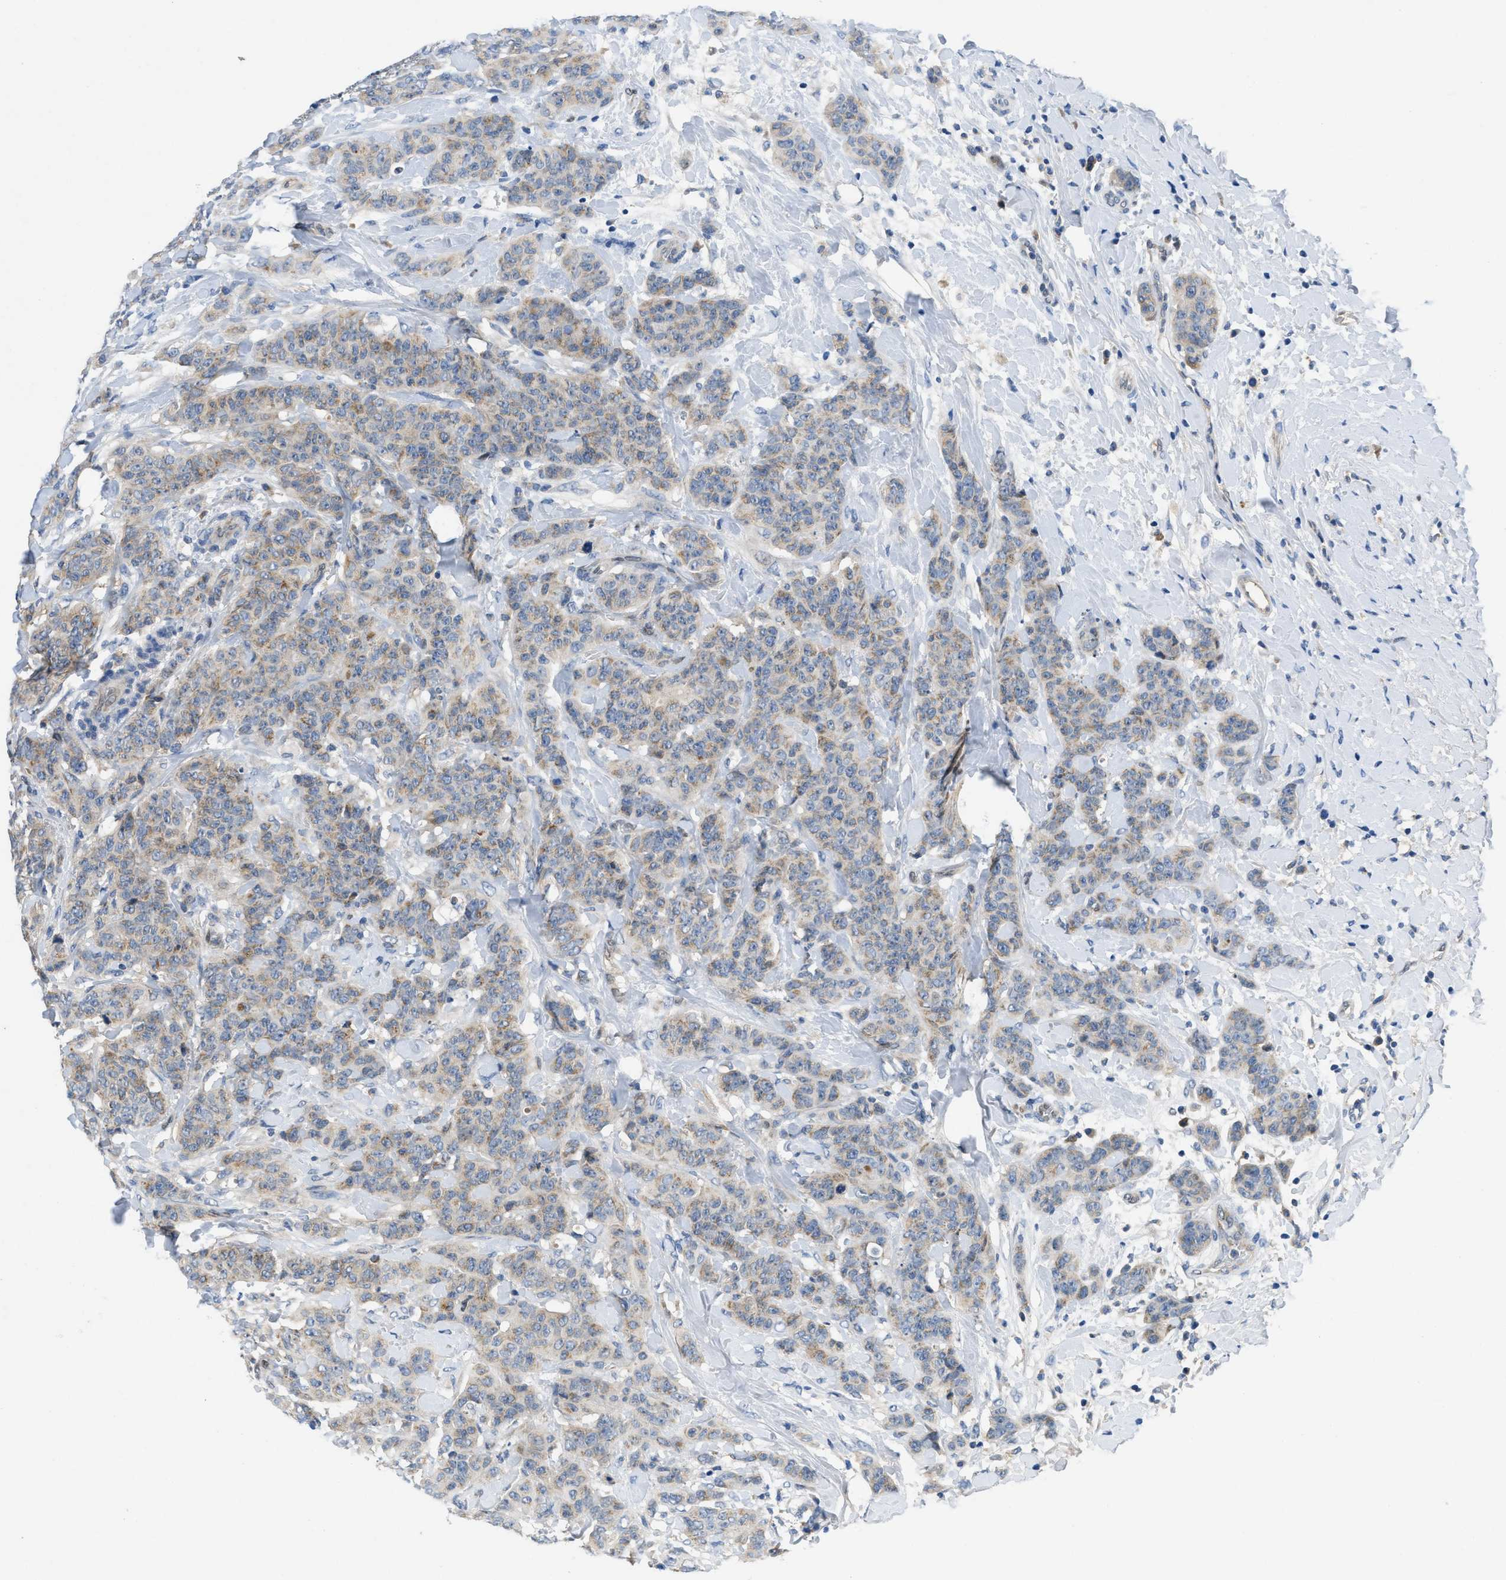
{"staining": {"intensity": "weak", "quantity": ">75%", "location": "cytoplasmic/membranous"}, "tissue": "breast cancer", "cell_type": "Tumor cells", "image_type": "cancer", "snomed": [{"axis": "morphology", "description": "Normal tissue, NOS"}, {"axis": "morphology", "description": "Duct carcinoma"}, {"axis": "topography", "description": "Breast"}], "caption": "IHC (DAB (3,3'-diaminobenzidine)) staining of human breast cancer demonstrates weak cytoplasmic/membranous protein positivity in approximately >75% of tumor cells.", "gene": "PNKD", "patient": {"sex": "female", "age": 40}}